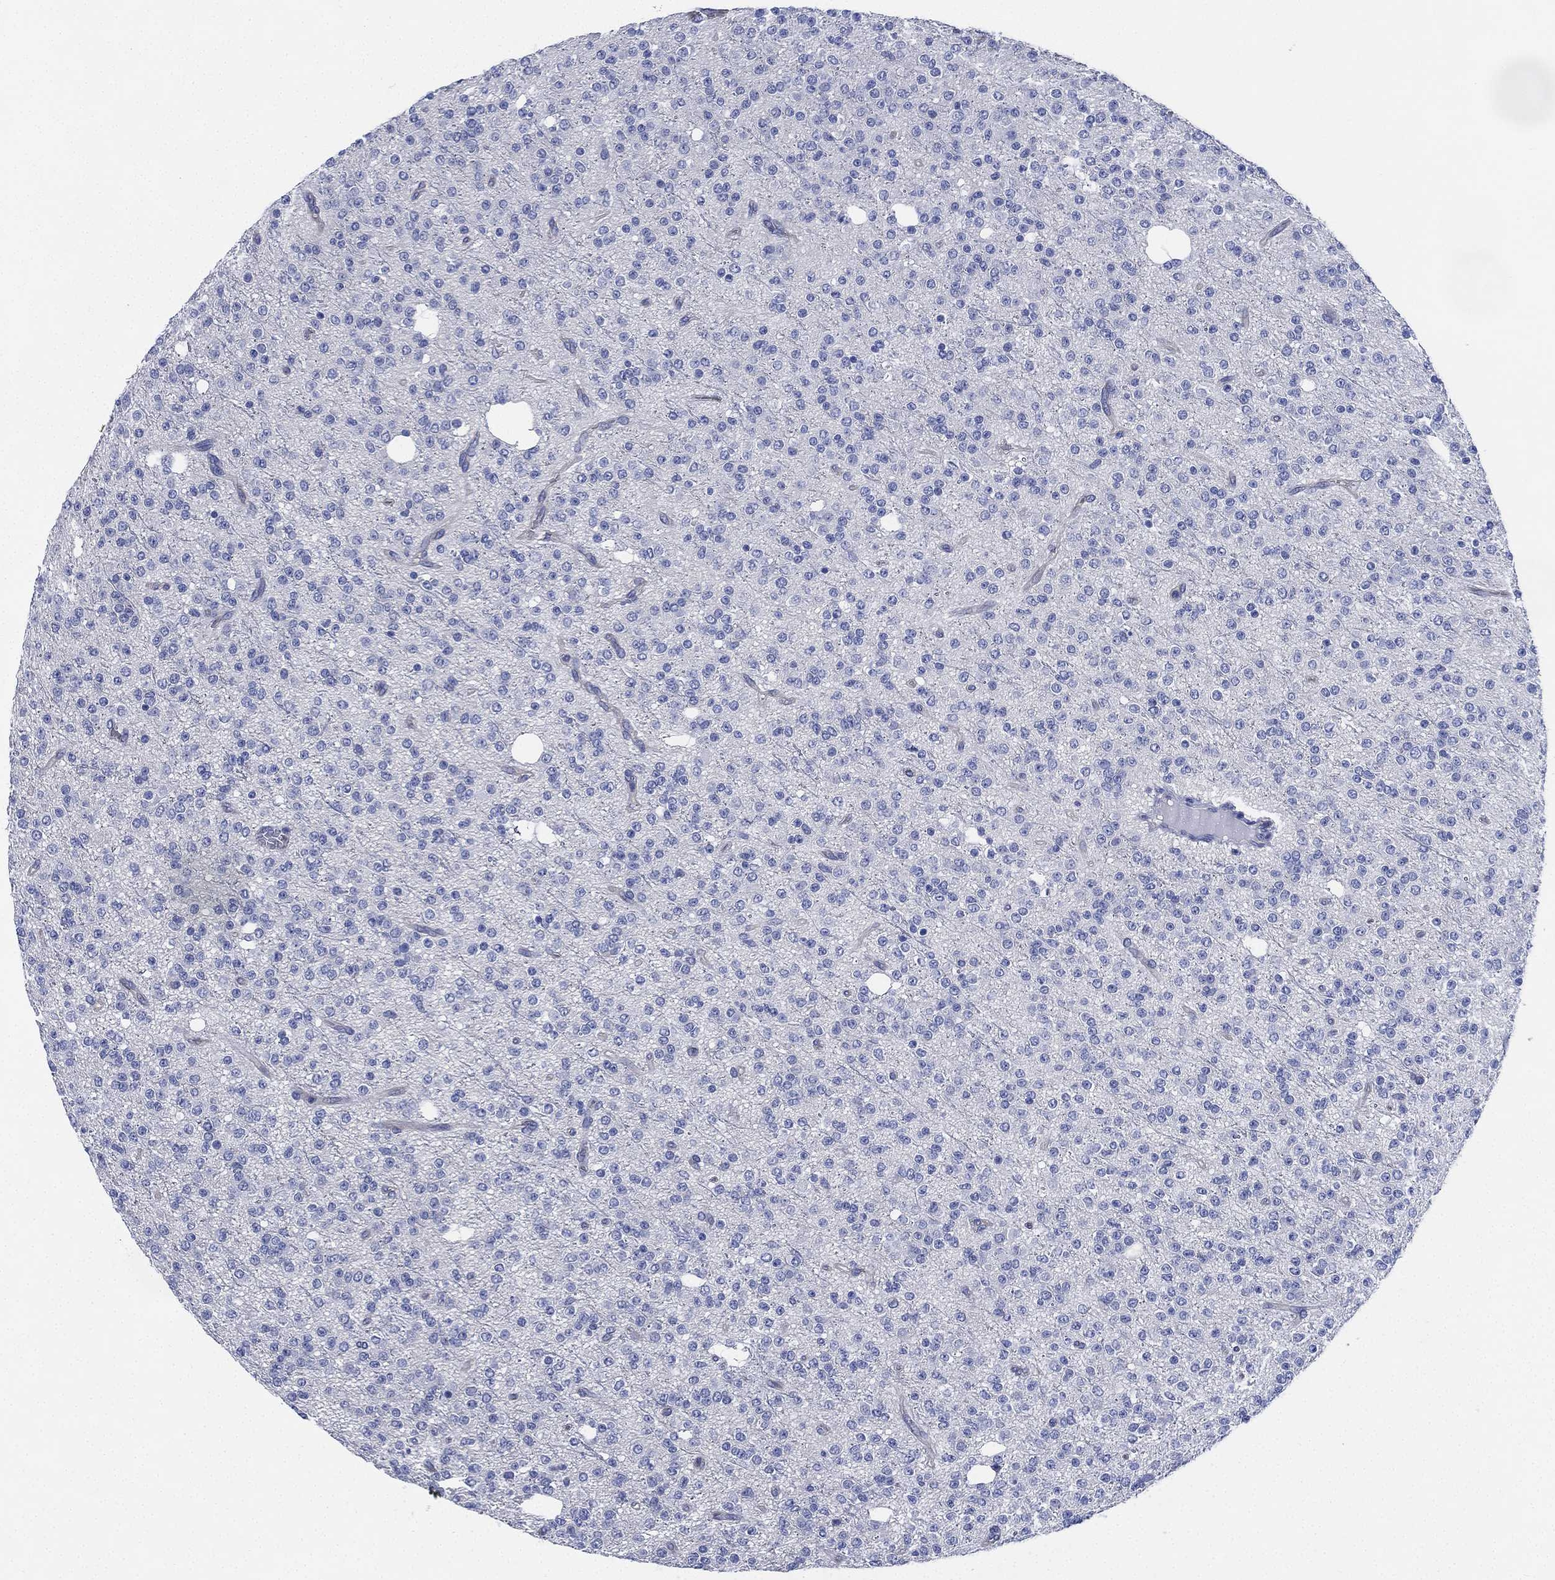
{"staining": {"intensity": "negative", "quantity": "none", "location": "none"}, "tissue": "glioma", "cell_type": "Tumor cells", "image_type": "cancer", "snomed": [{"axis": "morphology", "description": "Glioma, malignant, Low grade"}, {"axis": "topography", "description": "Brain"}], "caption": "DAB immunohistochemical staining of human glioma reveals no significant expression in tumor cells.", "gene": "CCDC70", "patient": {"sex": "male", "age": 27}}